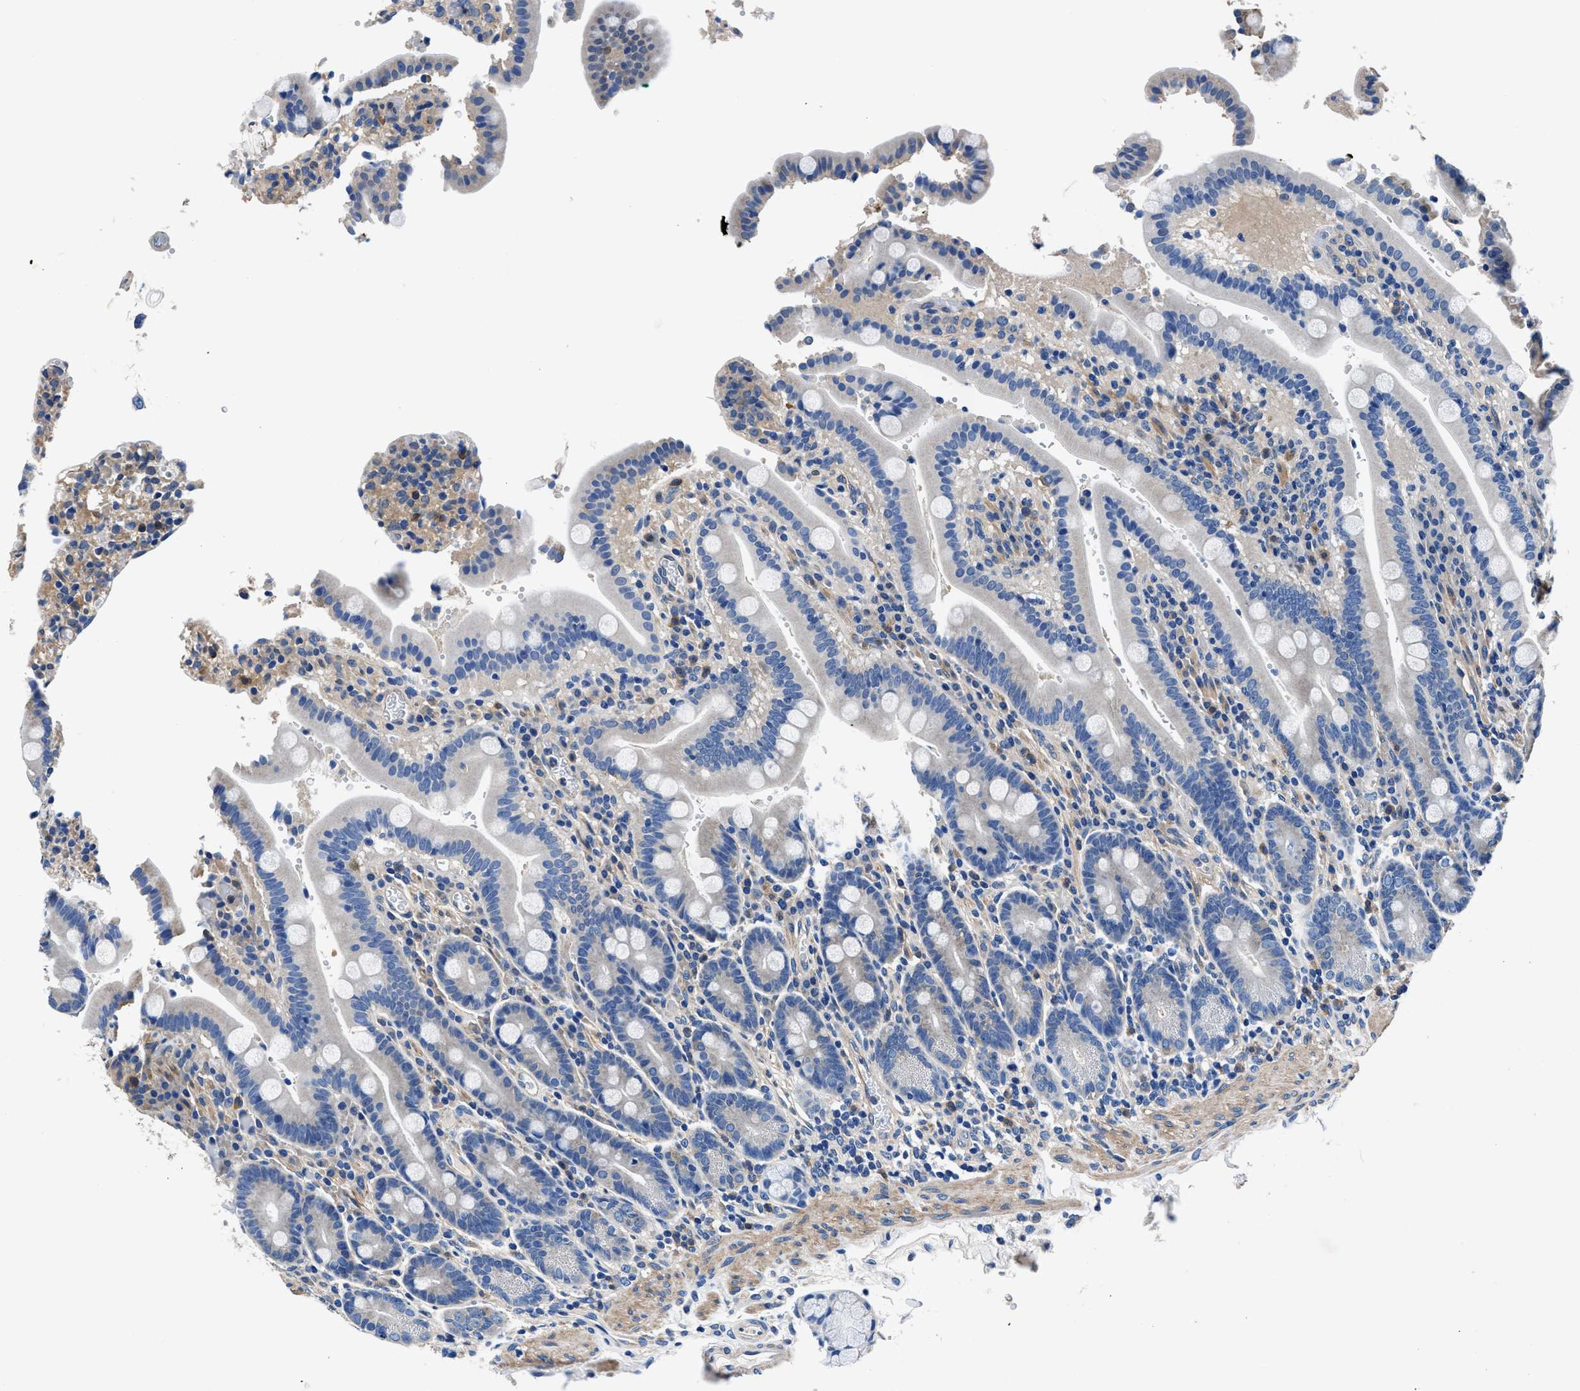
{"staining": {"intensity": "moderate", "quantity": "<25%", "location": "cytoplasmic/membranous"}, "tissue": "duodenum", "cell_type": "Glandular cells", "image_type": "normal", "snomed": [{"axis": "morphology", "description": "Normal tissue, NOS"}, {"axis": "topography", "description": "Small intestine, NOS"}], "caption": "Immunohistochemical staining of unremarkable duodenum exhibits <25% levels of moderate cytoplasmic/membranous protein staining in approximately <25% of glandular cells.", "gene": "NEU1", "patient": {"sex": "female", "age": 71}}